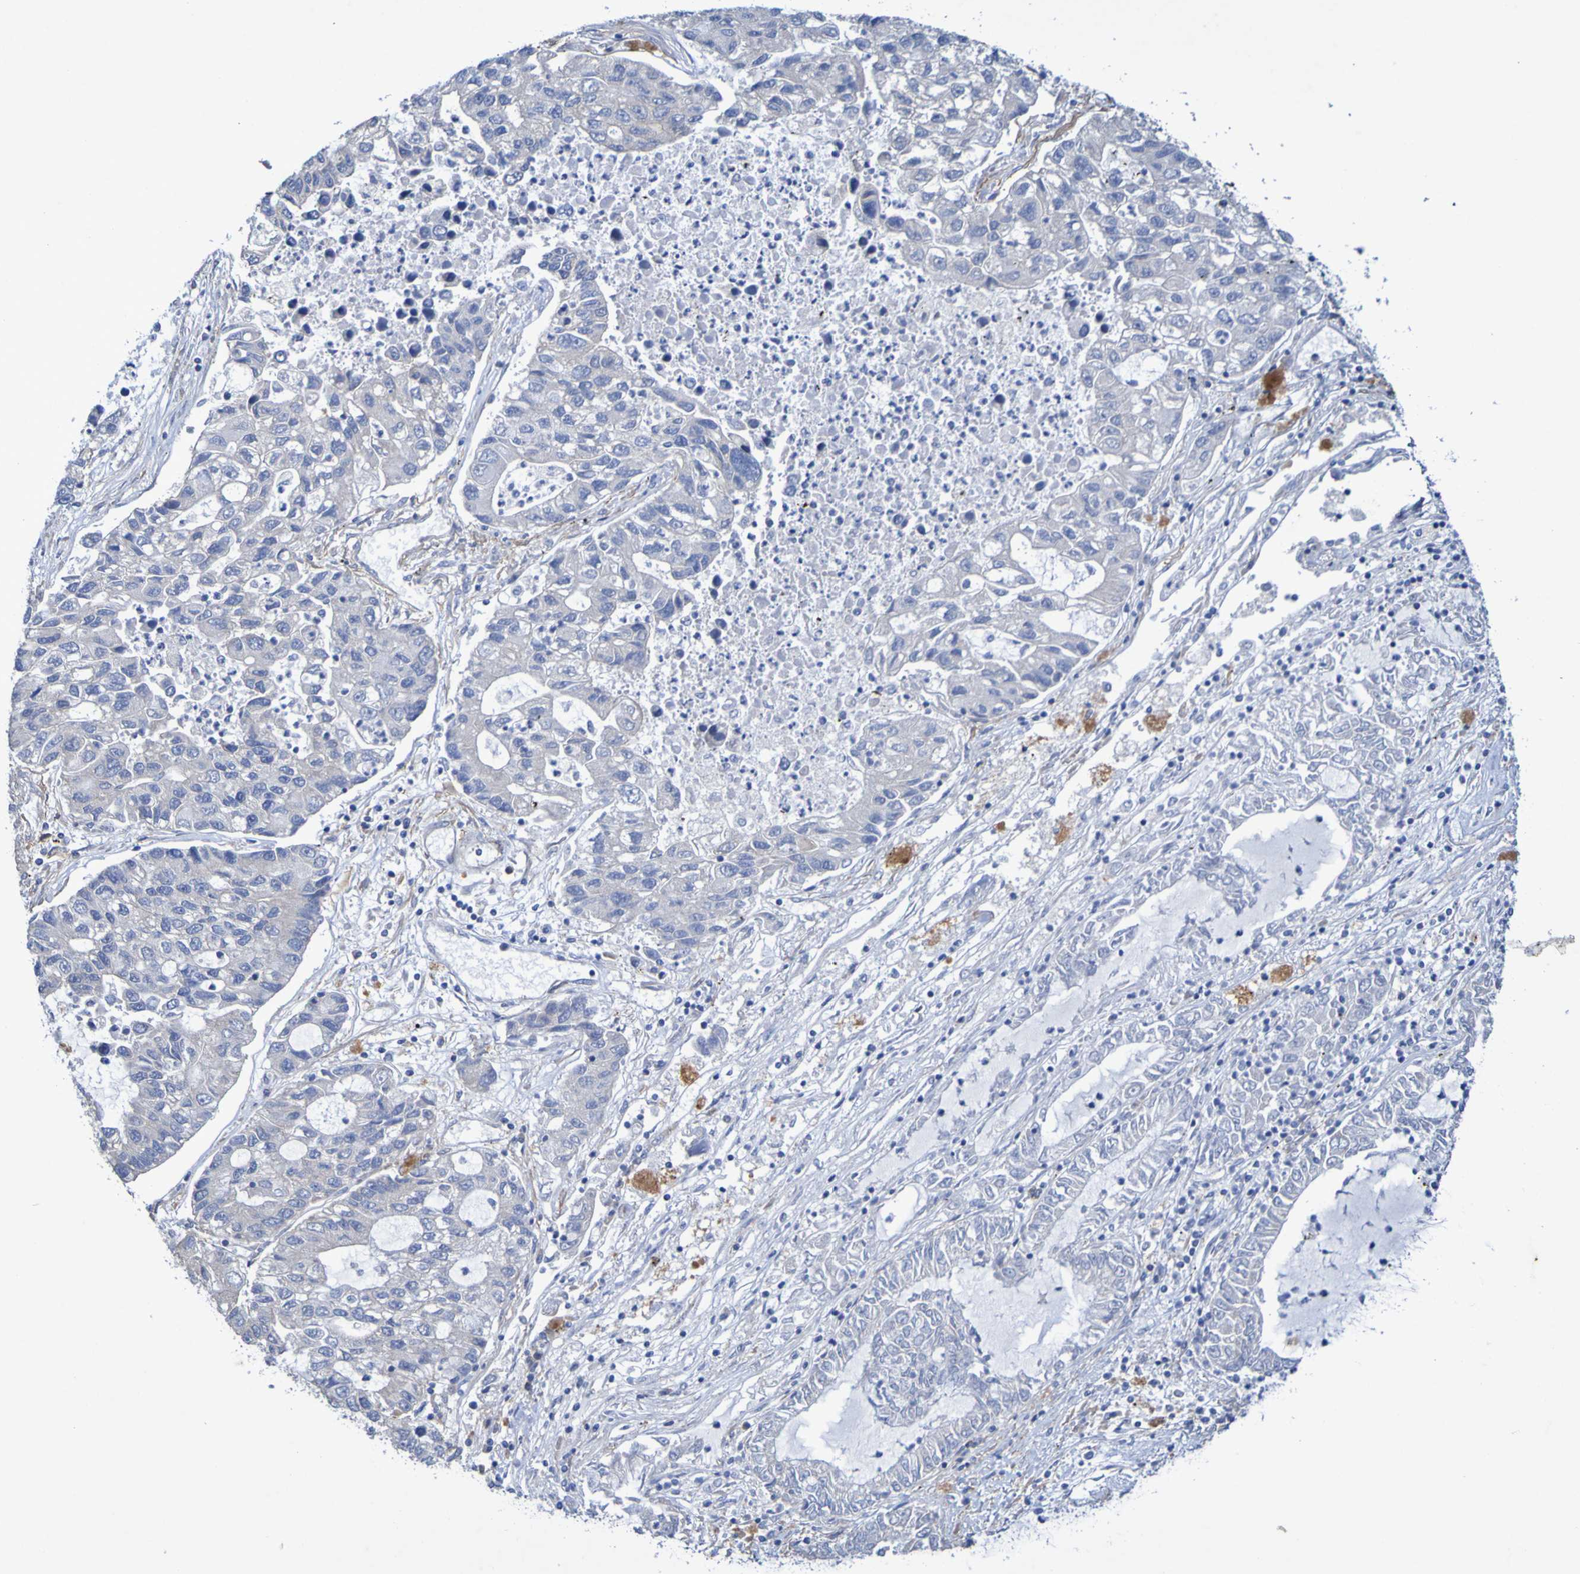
{"staining": {"intensity": "negative", "quantity": "none", "location": "none"}, "tissue": "lung cancer", "cell_type": "Tumor cells", "image_type": "cancer", "snomed": [{"axis": "morphology", "description": "Adenocarcinoma, NOS"}, {"axis": "topography", "description": "Lung"}], "caption": "Lung cancer was stained to show a protein in brown. There is no significant staining in tumor cells.", "gene": "SRPRB", "patient": {"sex": "female", "age": 51}}